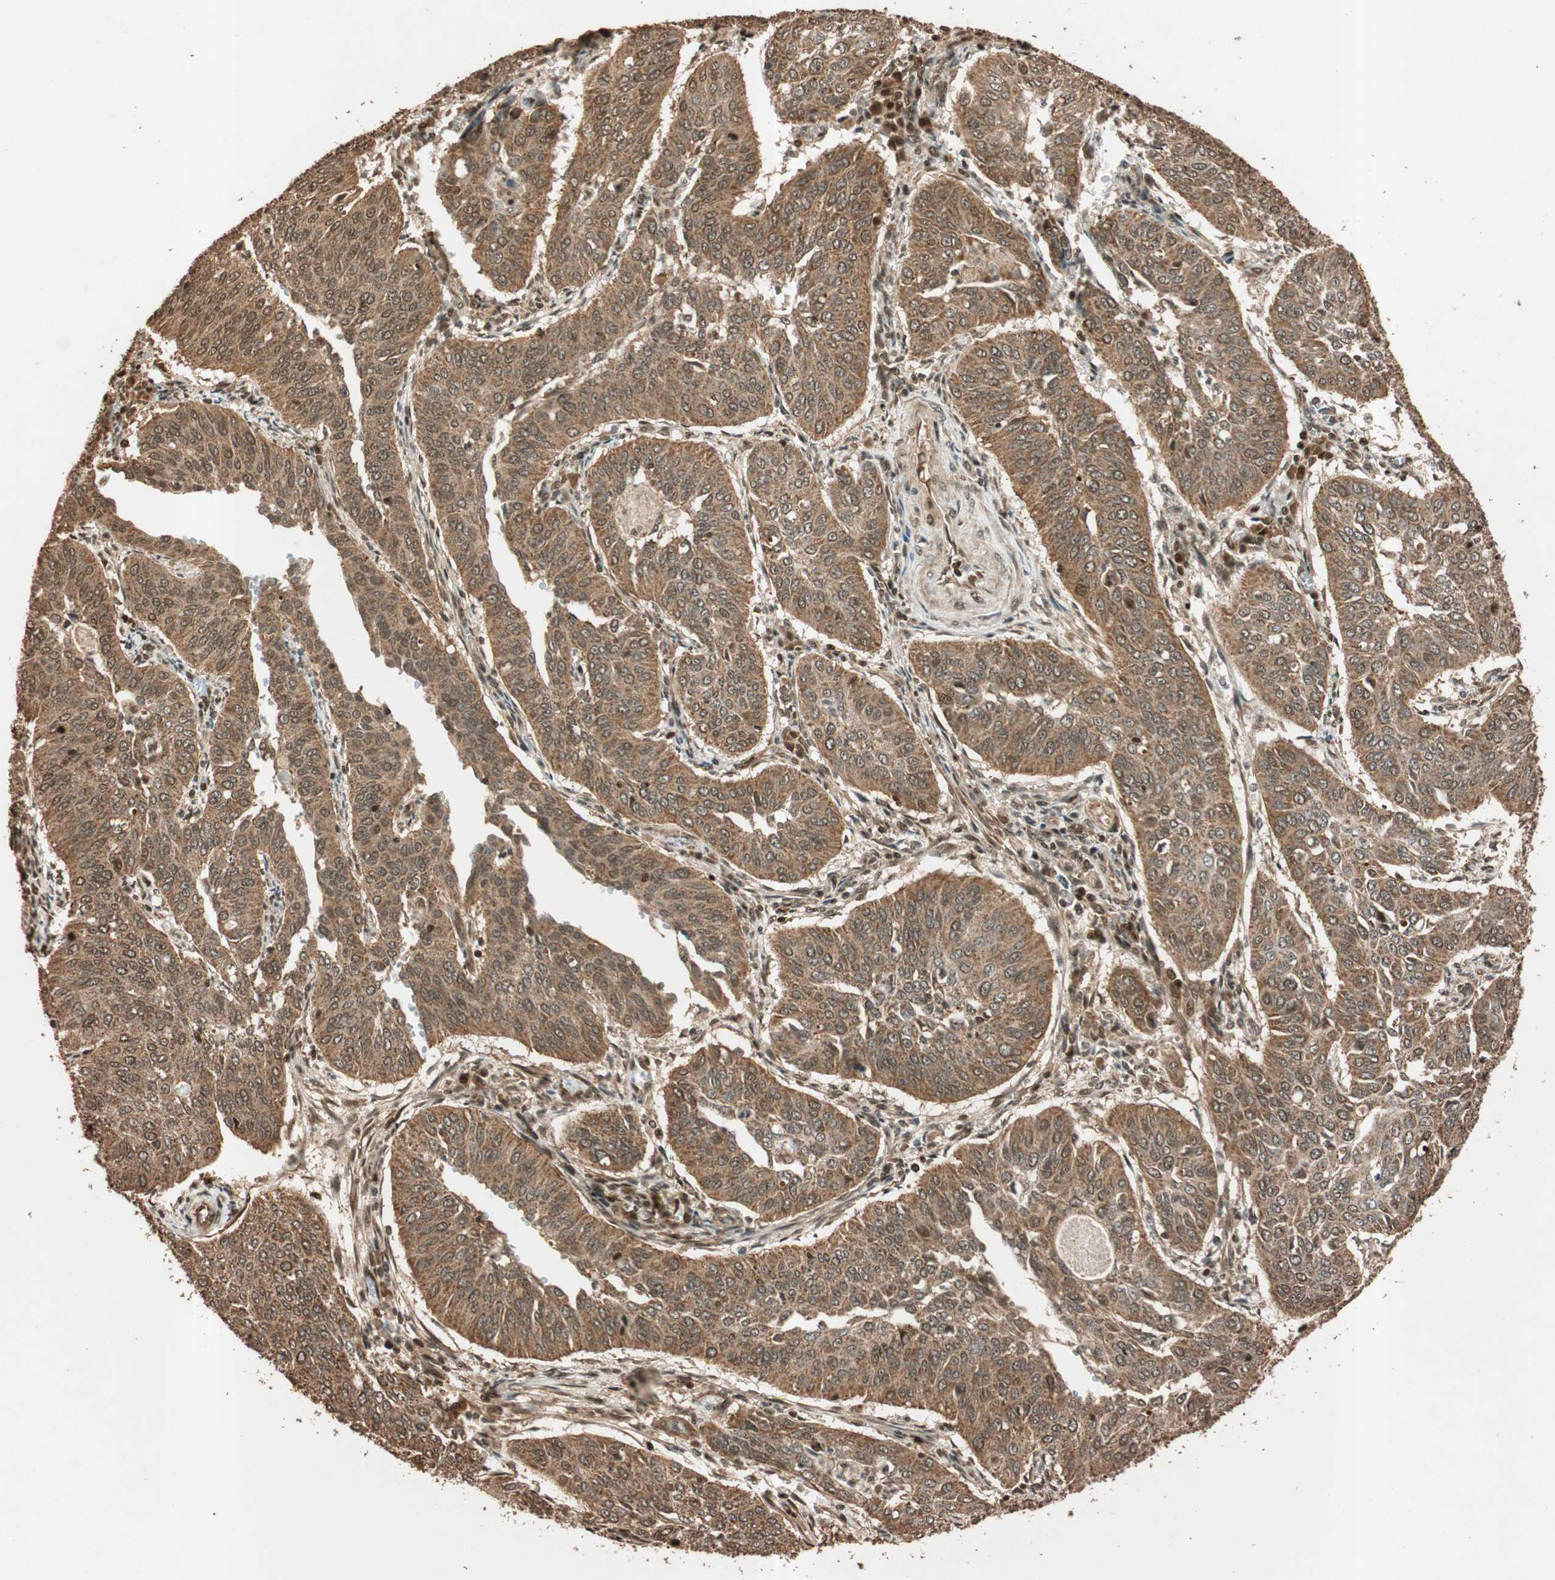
{"staining": {"intensity": "moderate", "quantity": ">75%", "location": "cytoplasmic/membranous"}, "tissue": "cervical cancer", "cell_type": "Tumor cells", "image_type": "cancer", "snomed": [{"axis": "morphology", "description": "Normal tissue, NOS"}, {"axis": "morphology", "description": "Squamous cell carcinoma, NOS"}, {"axis": "topography", "description": "Cervix"}], "caption": "The photomicrograph displays immunohistochemical staining of cervical squamous cell carcinoma. There is moderate cytoplasmic/membranous positivity is seen in approximately >75% of tumor cells. The staining was performed using DAB, with brown indicating positive protein expression. Nuclei are stained blue with hematoxylin.", "gene": "ALKBH5", "patient": {"sex": "female", "age": 39}}